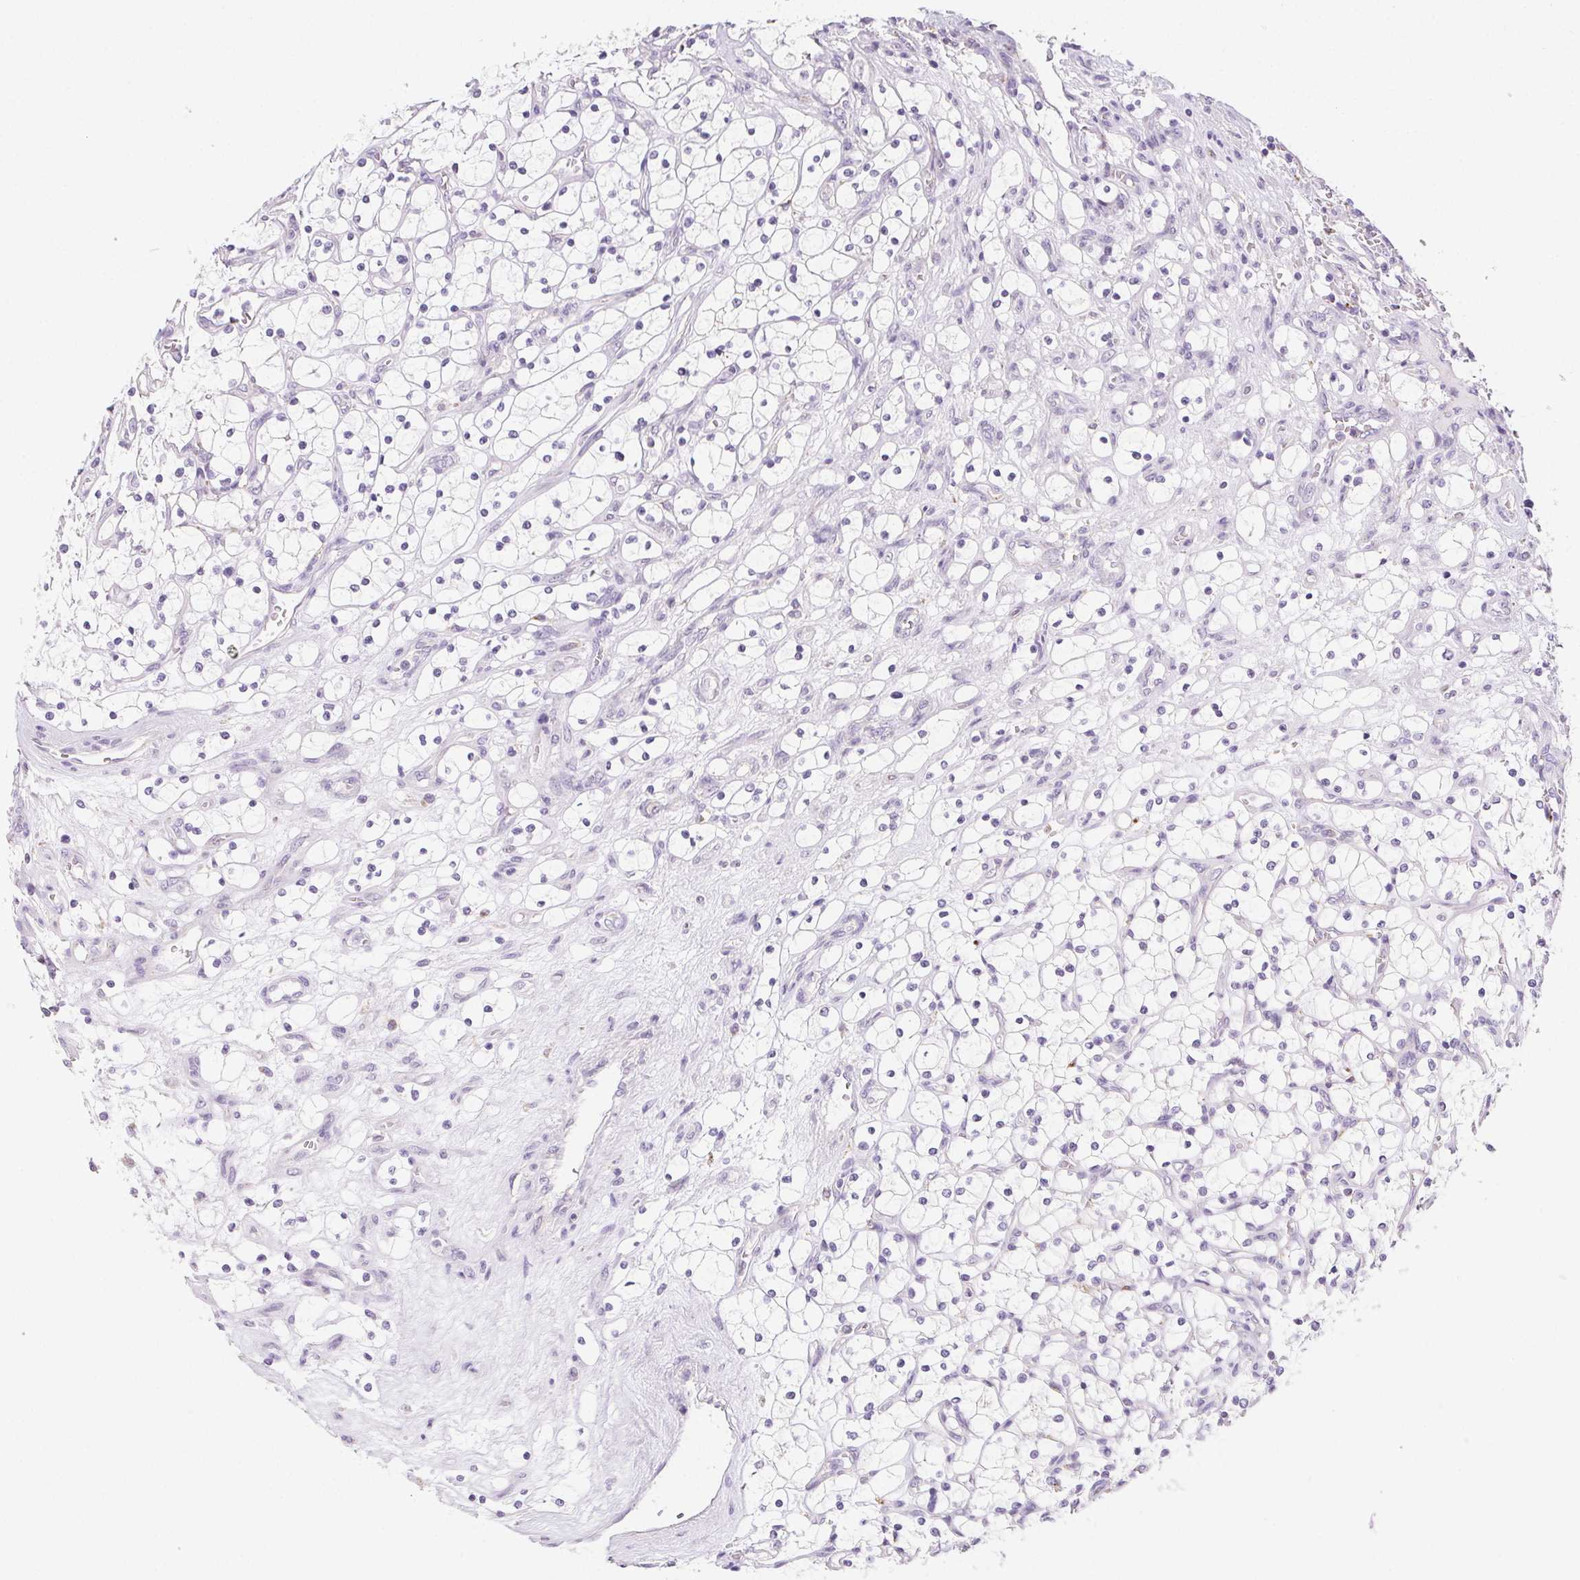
{"staining": {"intensity": "negative", "quantity": "none", "location": "none"}, "tissue": "renal cancer", "cell_type": "Tumor cells", "image_type": "cancer", "snomed": [{"axis": "morphology", "description": "Adenocarcinoma, NOS"}, {"axis": "topography", "description": "Kidney"}], "caption": "Tumor cells show no significant expression in adenocarcinoma (renal).", "gene": "LIPA", "patient": {"sex": "female", "age": 69}}